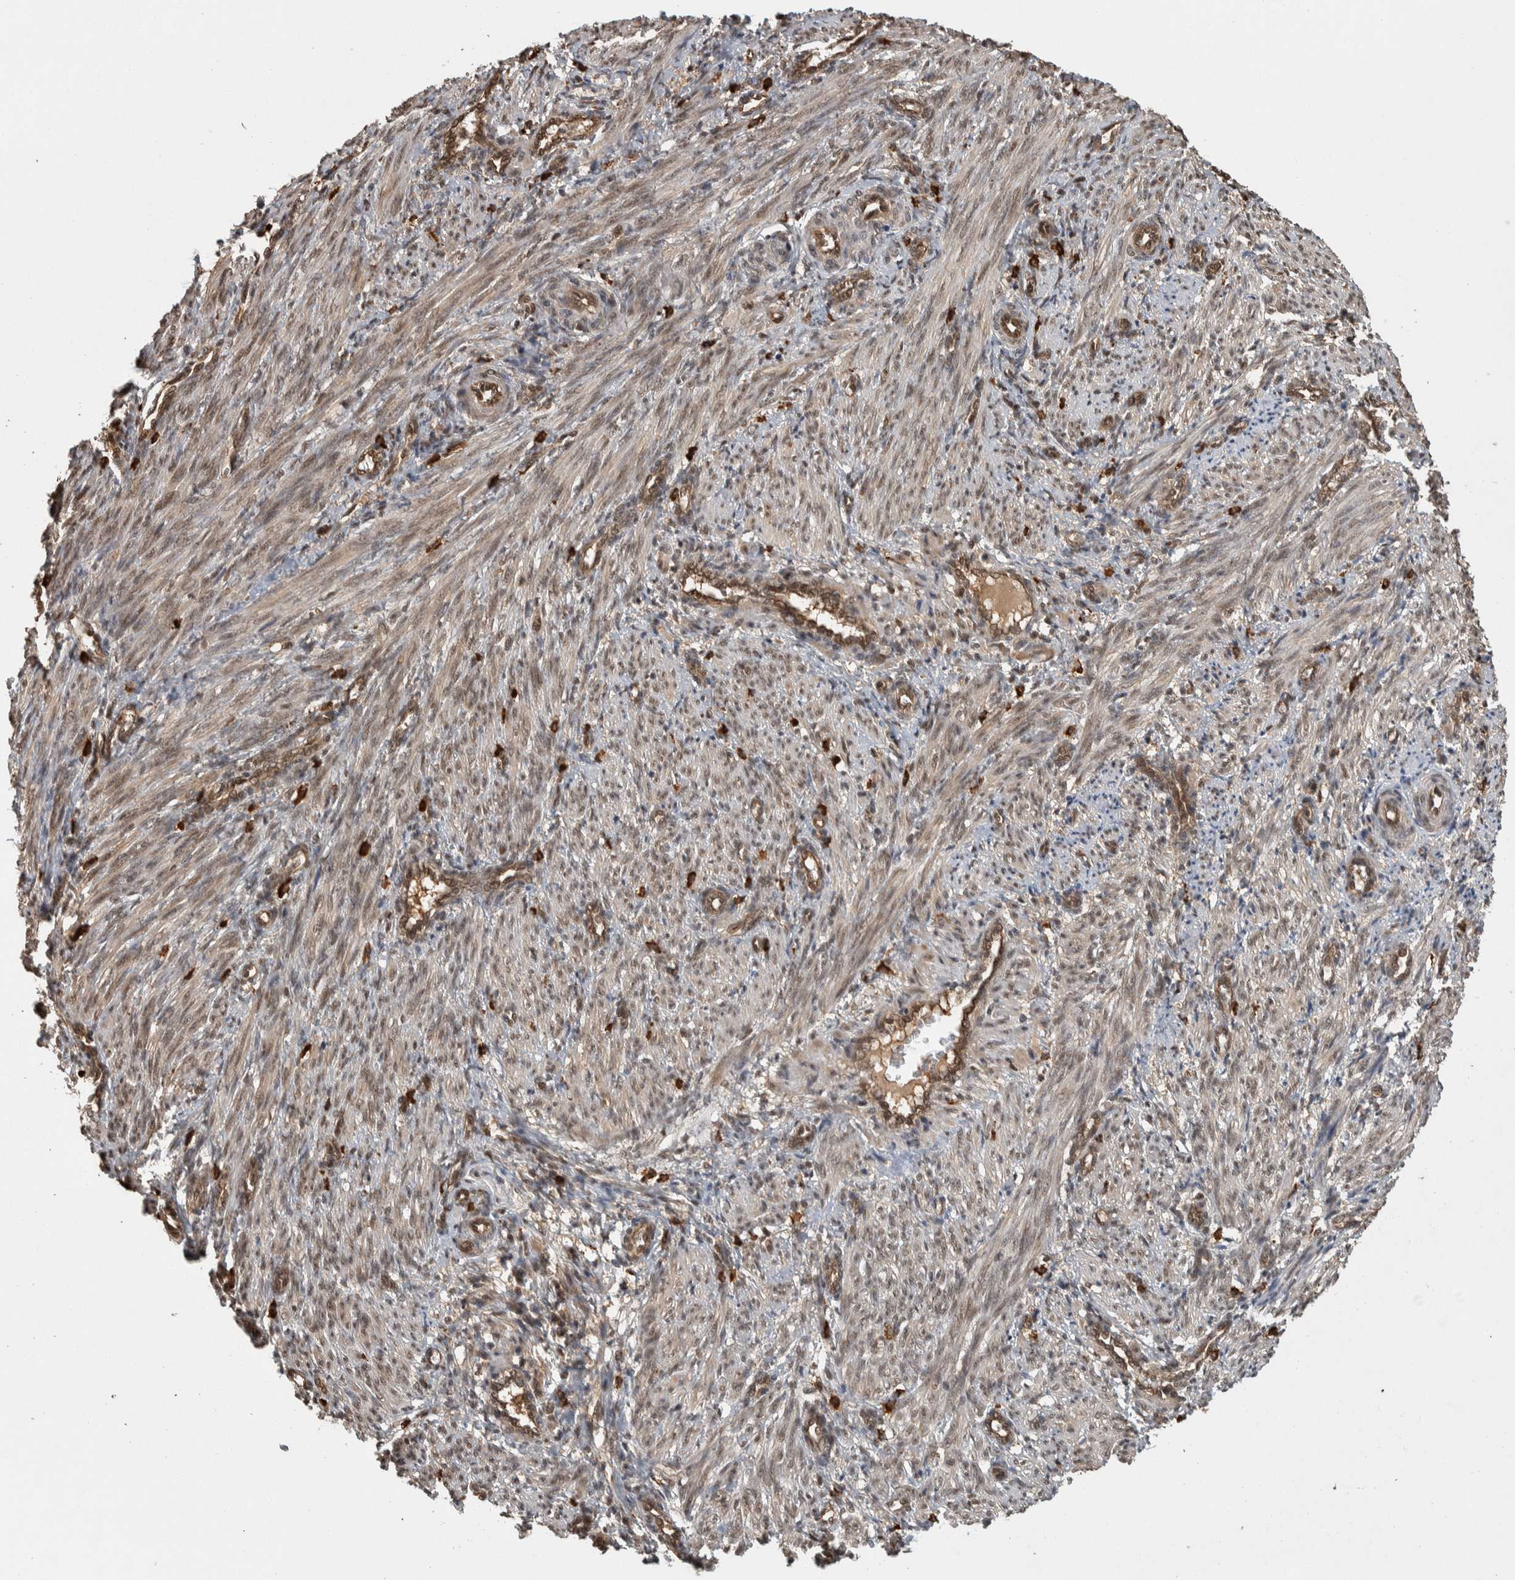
{"staining": {"intensity": "weak", "quantity": ">75%", "location": "cytoplasmic/membranous,nuclear"}, "tissue": "smooth muscle", "cell_type": "Smooth muscle cells", "image_type": "normal", "snomed": [{"axis": "morphology", "description": "Normal tissue, NOS"}, {"axis": "topography", "description": "Endometrium"}], "caption": "IHC (DAB) staining of normal smooth muscle reveals weak cytoplasmic/membranous,nuclear protein staining in about >75% of smooth muscle cells. (IHC, brightfield microscopy, high magnification).", "gene": "ZNF592", "patient": {"sex": "female", "age": 33}}